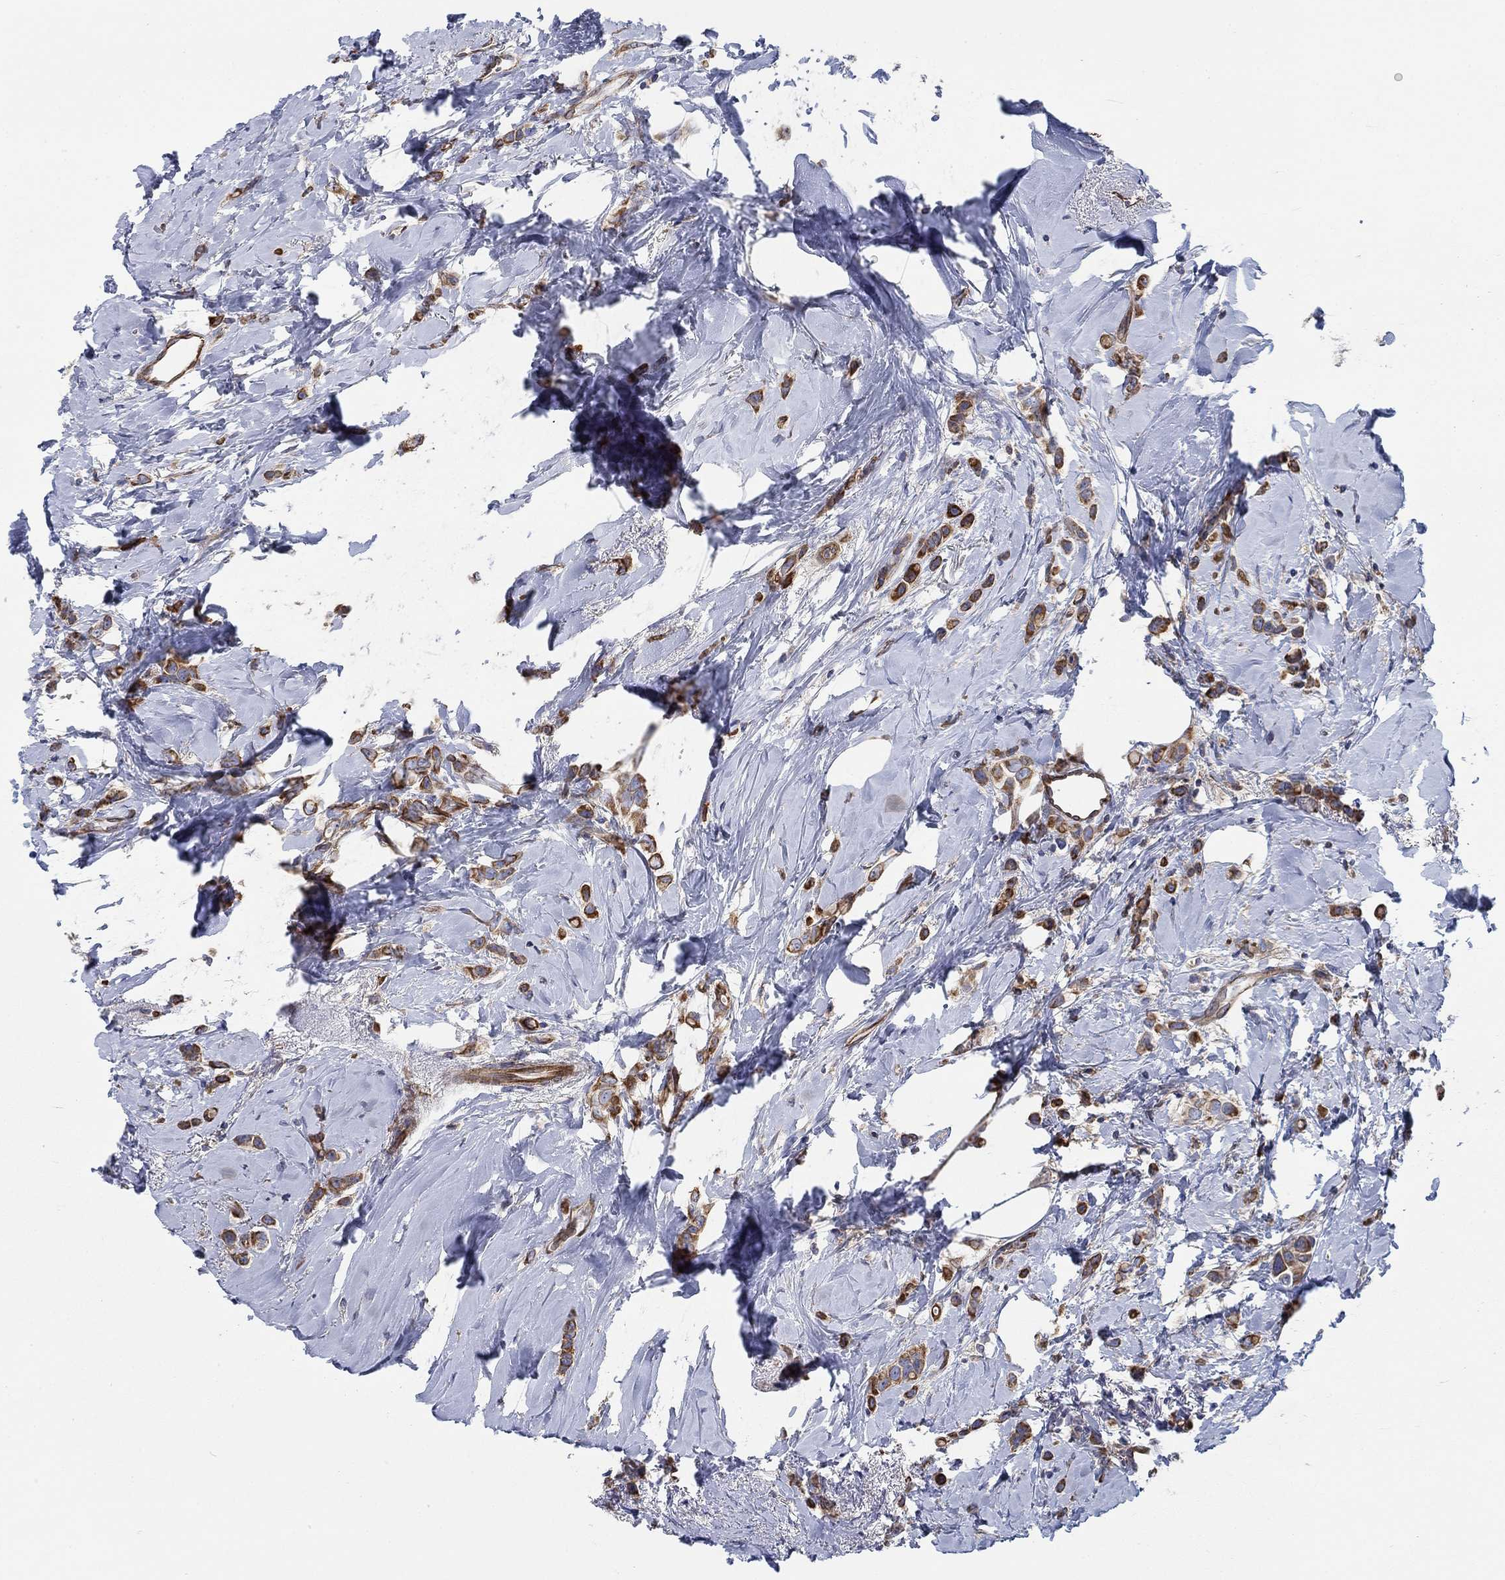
{"staining": {"intensity": "strong", "quantity": "25%-75%", "location": "cytoplasmic/membranous"}, "tissue": "breast cancer", "cell_type": "Tumor cells", "image_type": "cancer", "snomed": [{"axis": "morphology", "description": "Lobular carcinoma"}, {"axis": "topography", "description": "Breast"}], "caption": "Breast cancer stained with immunohistochemistry (IHC) exhibits strong cytoplasmic/membranous expression in about 25%-75% of tumor cells.", "gene": "FMN1", "patient": {"sex": "female", "age": 66}}